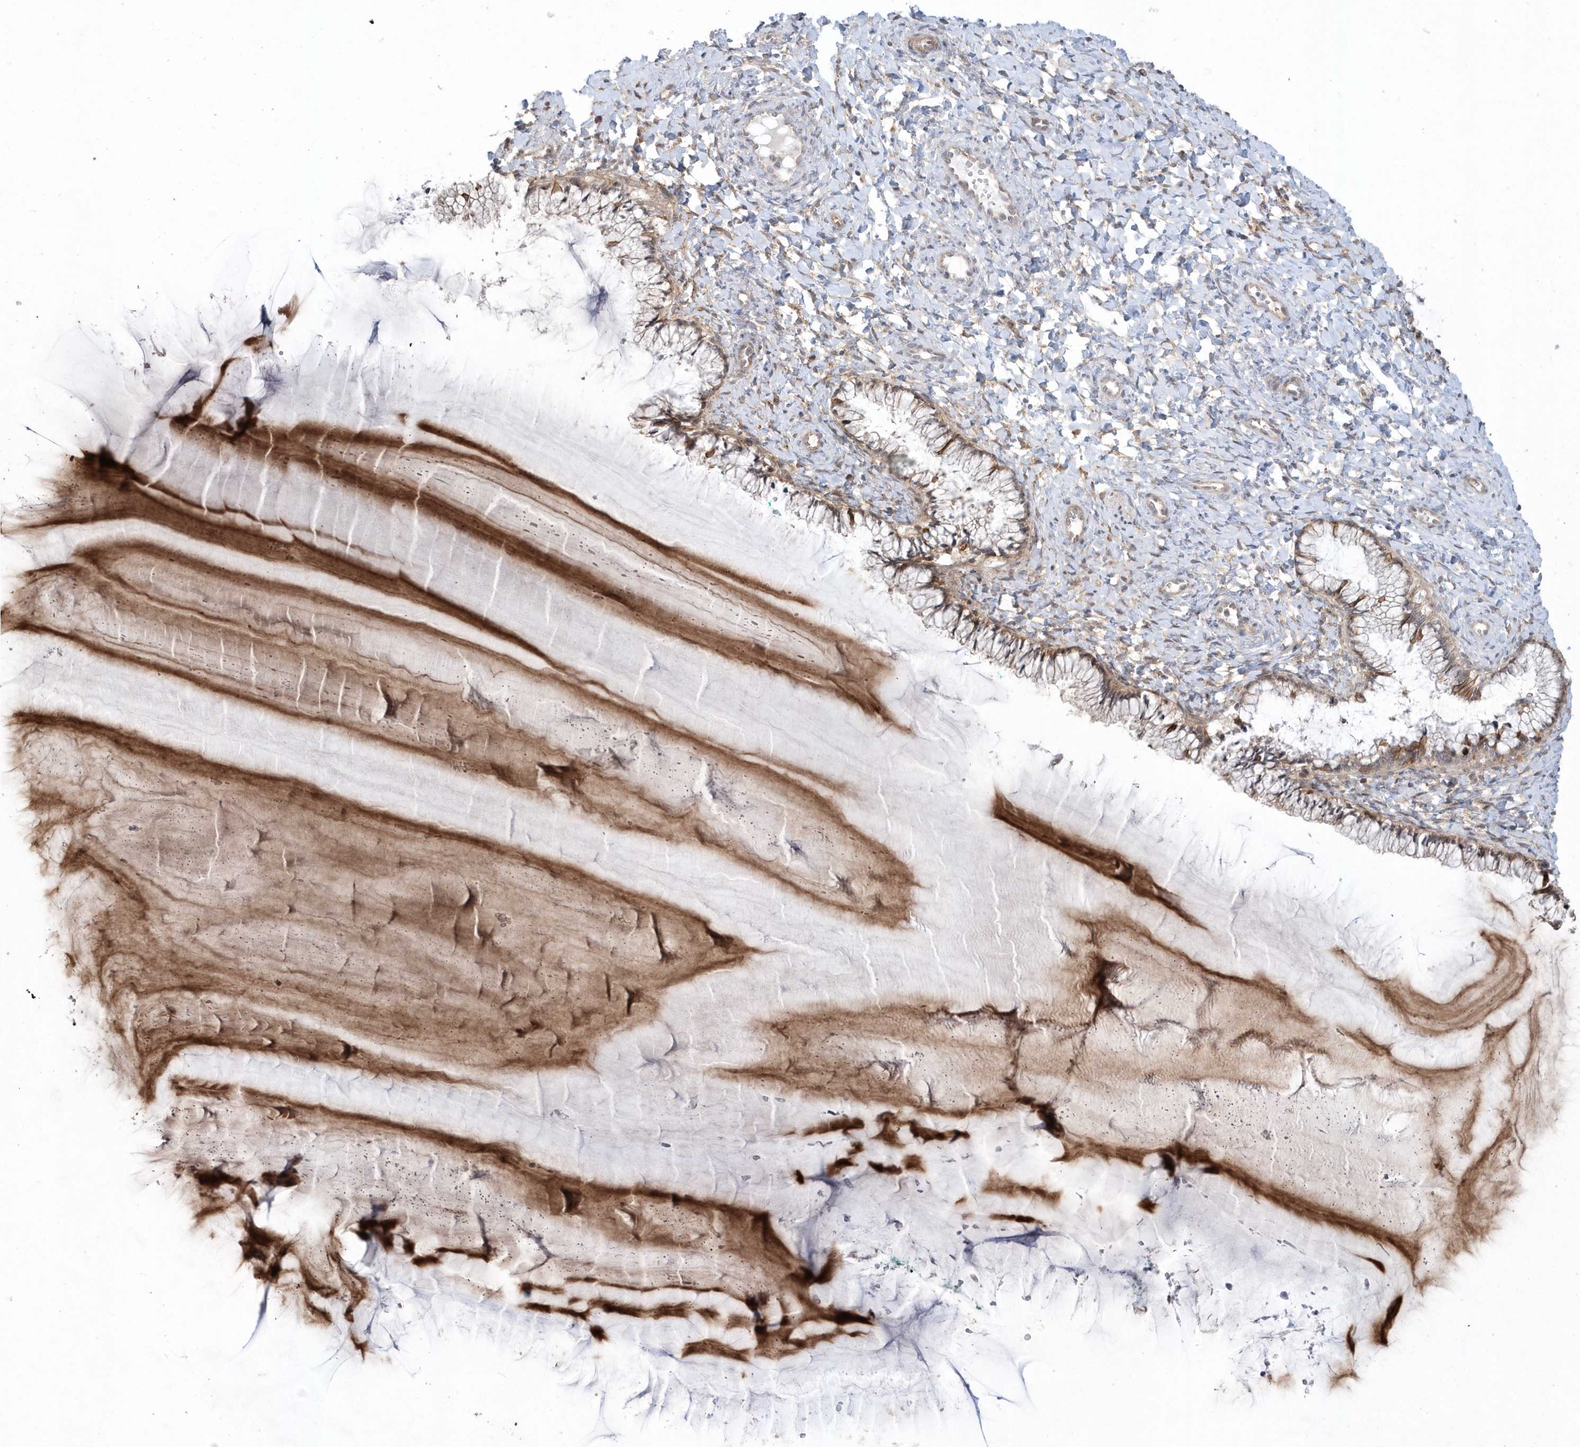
{"staining": {"intensity": "weak", "quantity": "25%-75%", "location": "cytoplasmic/membranous"}, "tissue": "cervix", "cell_type": "Glandular cells", "image_type": "normal", "snomed": [{"axis": "morphology", "description": "Normal tissue, NOS"}, {"axis": "morphology", "description": "Adenocarcinoma, NOS"}, {"axis": "topography", "description": "Cervix"}], "caption": "Glandular cells exhibit low levels of weak cytoplasmic/membranous expression in about 25%-75% of cells in normal human cervix. Ihc stains the protein in brown and the nuclei are stained blue.", "gene": "CRIP3", "patient": {"sex": "female", "age": 29}}